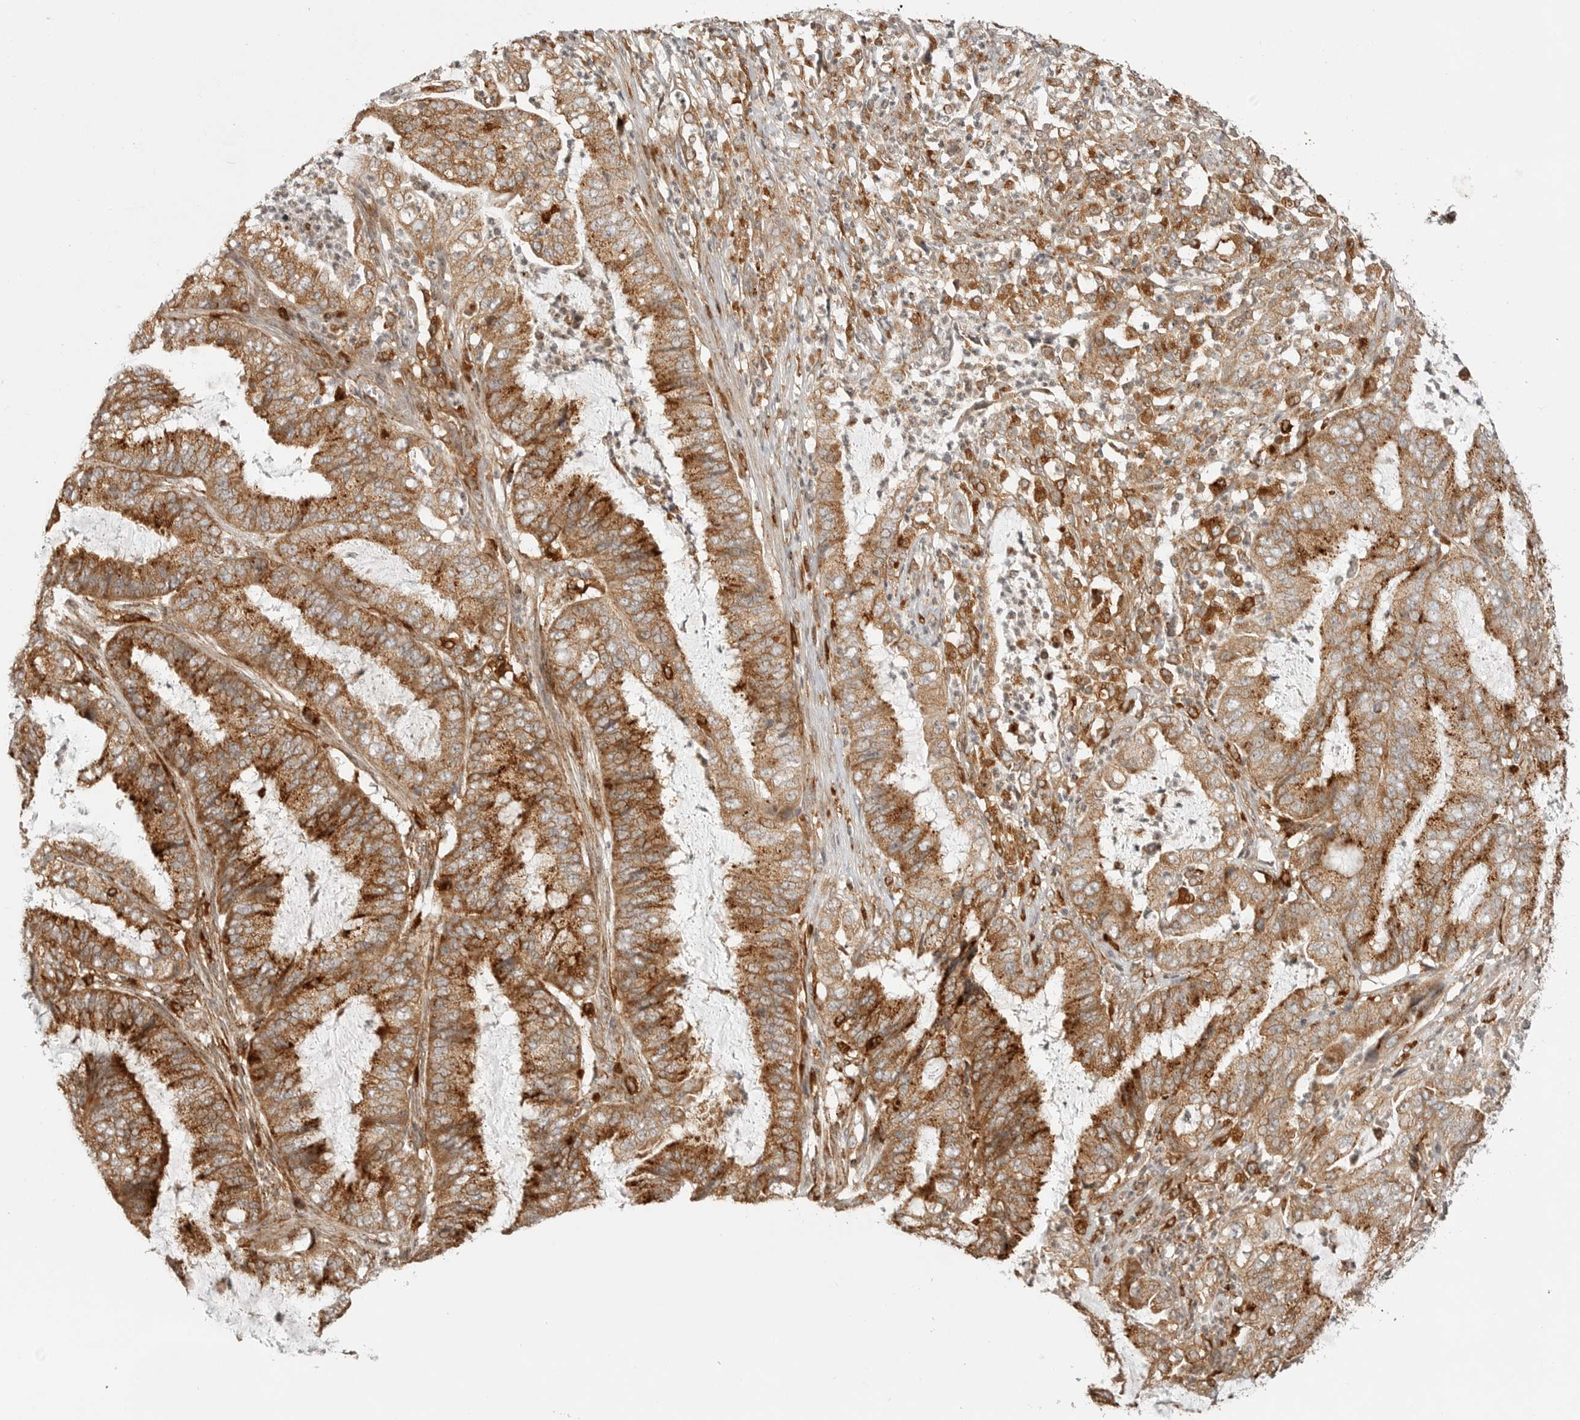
{"staining": {"intensity": "strong", "quantity": ">75%", "location": "cytoplasmic/membranous"}, "tissue": "endometrial cancer", "cell_type": "Tumor cells", "image_type": "cancer", "snomed": [{"axis": "morphology", "description": "Adenocarcinoma, NOS"}, {"axis": "topography", "description": "Endometrium"}], "caption": "DAB immunohistochemical staining of endometrial adenocarcinoma demonstrates strong cytoplasmic/membranous protein expression in about >75% of tumor cells. (IHC, brightfield microscopy, high magnification).", "gene": "IDUA", "patient": {"sex": "female", "age": 49}}